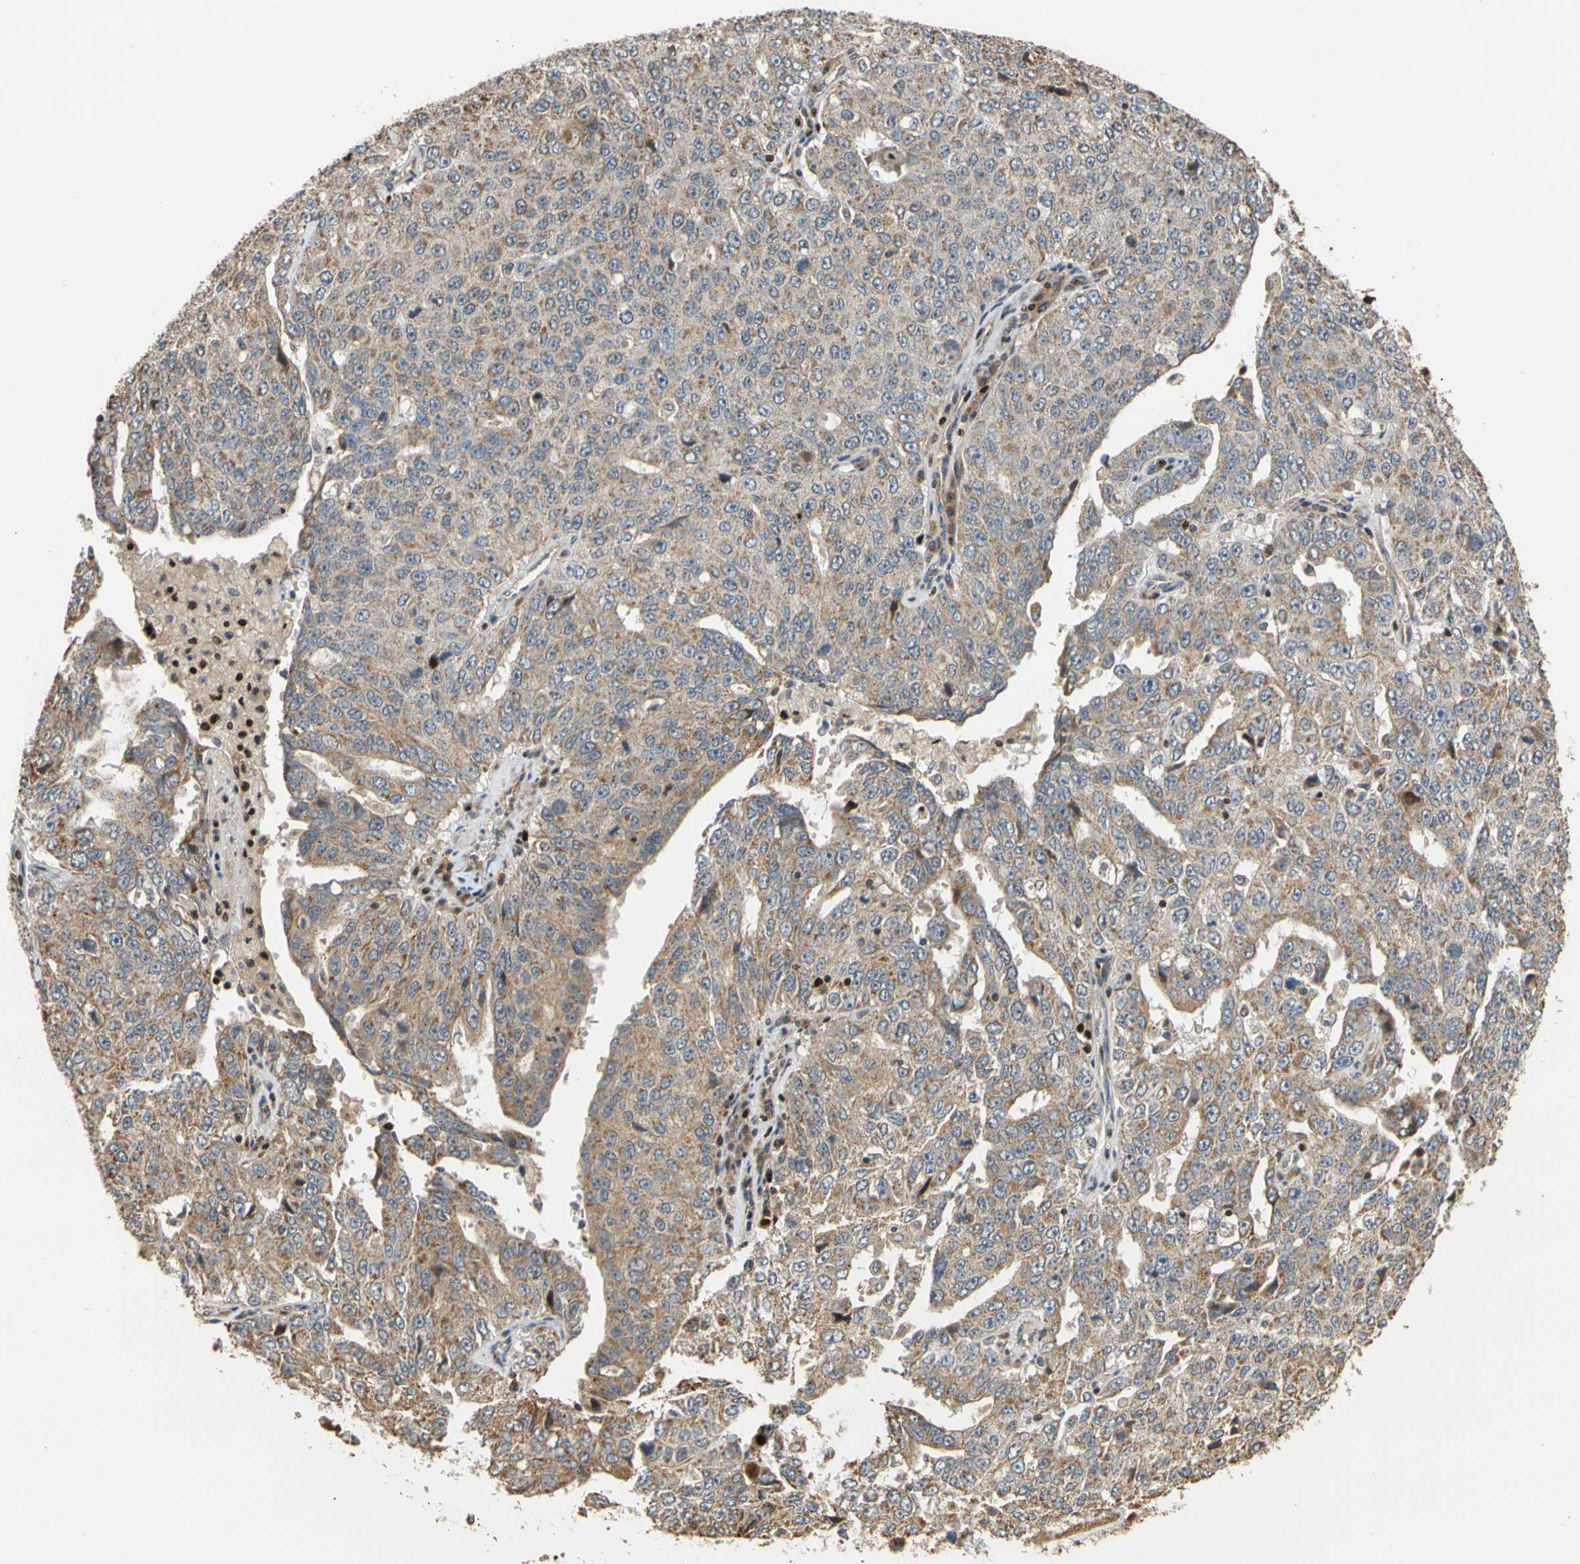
{"staining": {"intensity": "moderate", "quantity": "25%-75%", "location": "cytoplasmic/membranous"}, "tissue": "ovarian cancer", "cell_type": "Tumor cells", "image_type": "cancer", "snomed": [{"axis": "morphology", "description": "Carcinoma, endometroid"}, {"axis": "topography", "description": "Ovary"}], "caption": "Human ovarian cancer (endometroid carcinoma) stained with a brown dye displays moderate cytoplasmic/membranous positive positivity in approximately 25%-75% of tumor cells.", "gene": "IP6K2", "patient": {"sex": "female", "age": 62}}